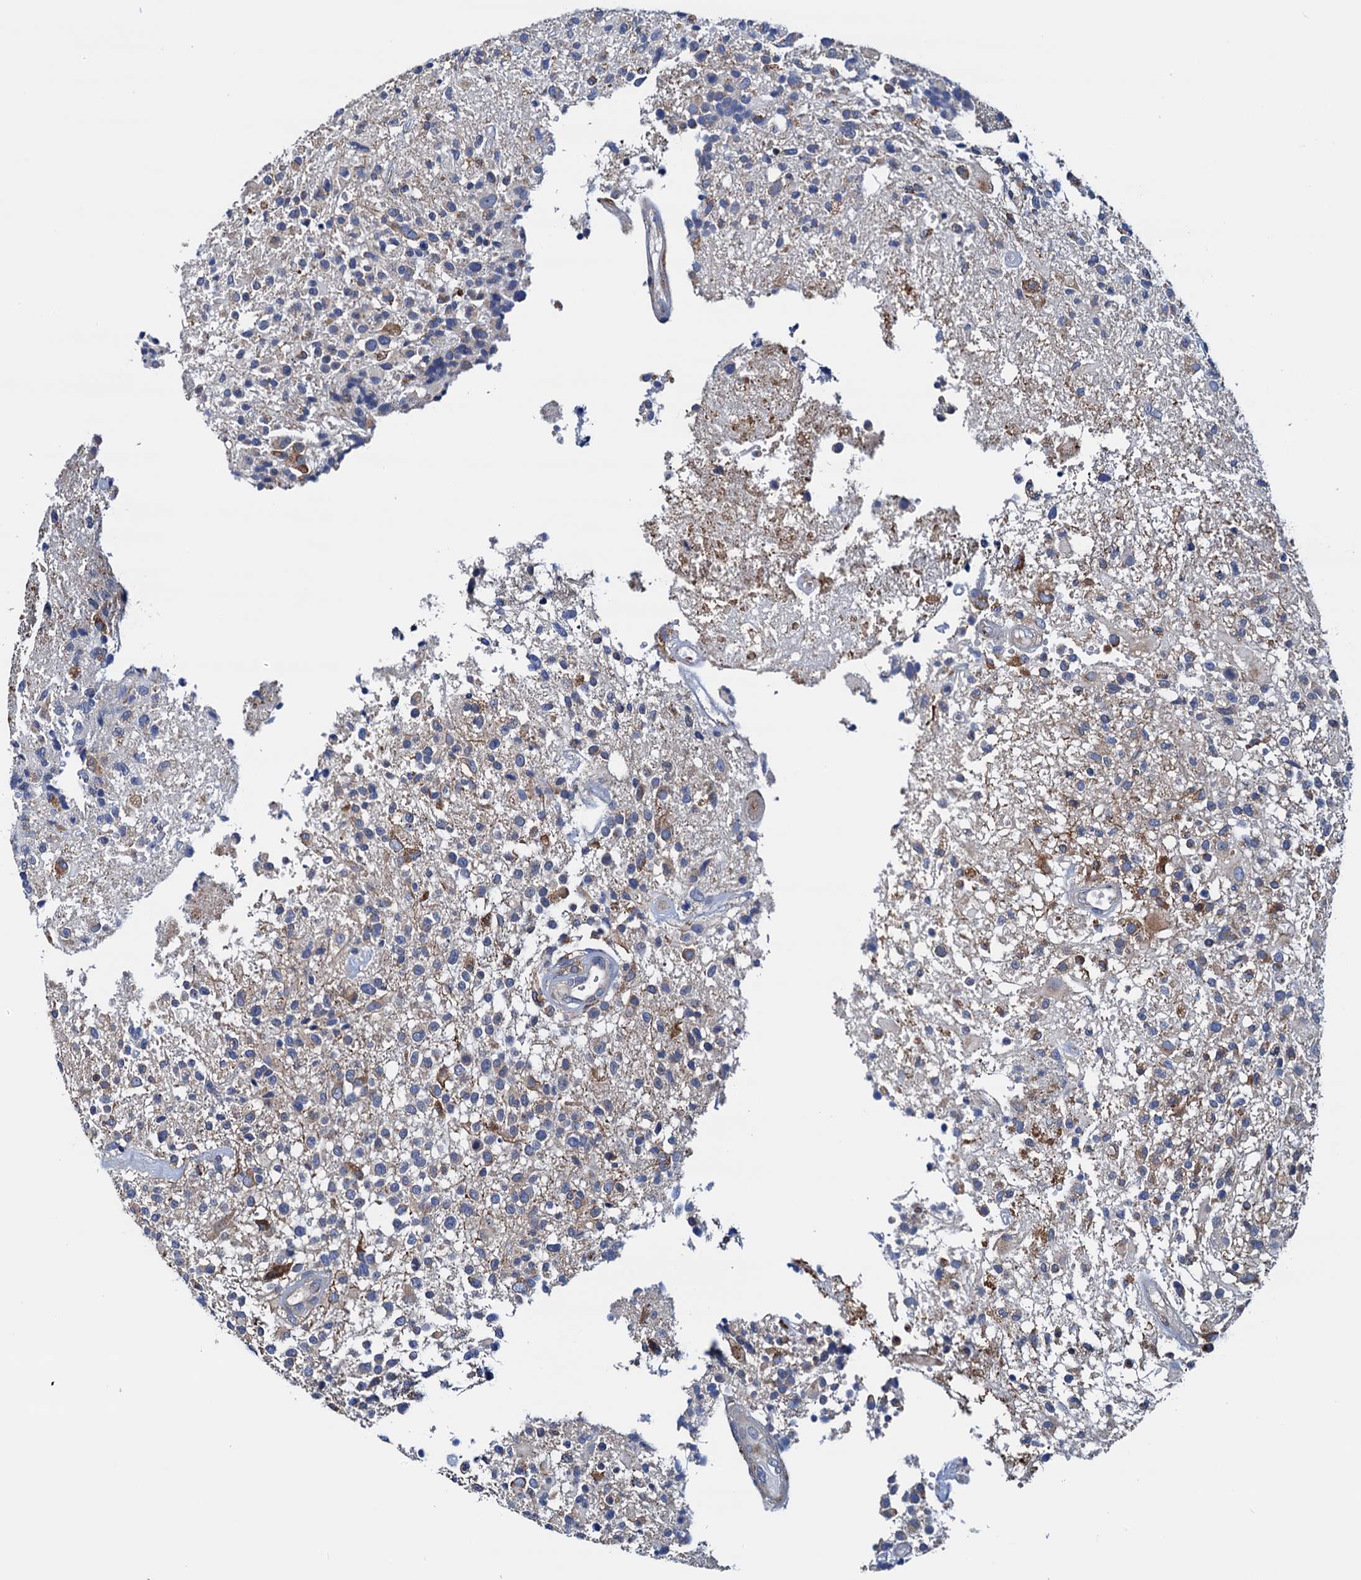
{"staining": {"intensity": "weak", "quantity": "<25%", "location": "cytoplasmic/membranous"}, "tissue": "glioma", "cell_type": "Tumor cells", "image_type": "cancer", "snomed": [{"axis": "morphology", "description": "Glioma, malignant, High grade"}, {"axis": "morphology", "description": "Glioblastoma, NOS"}, {"axis": "topography", "description": "Brain"}], "caption": "A high-resolution photomicrograph shows immunohistochemistry staining of malignant glioma (high-grade), which exhibits no significant positivity in tumor cells.", "gene": "RASSF9", "patient": {"sex": "male", "age": 60}}